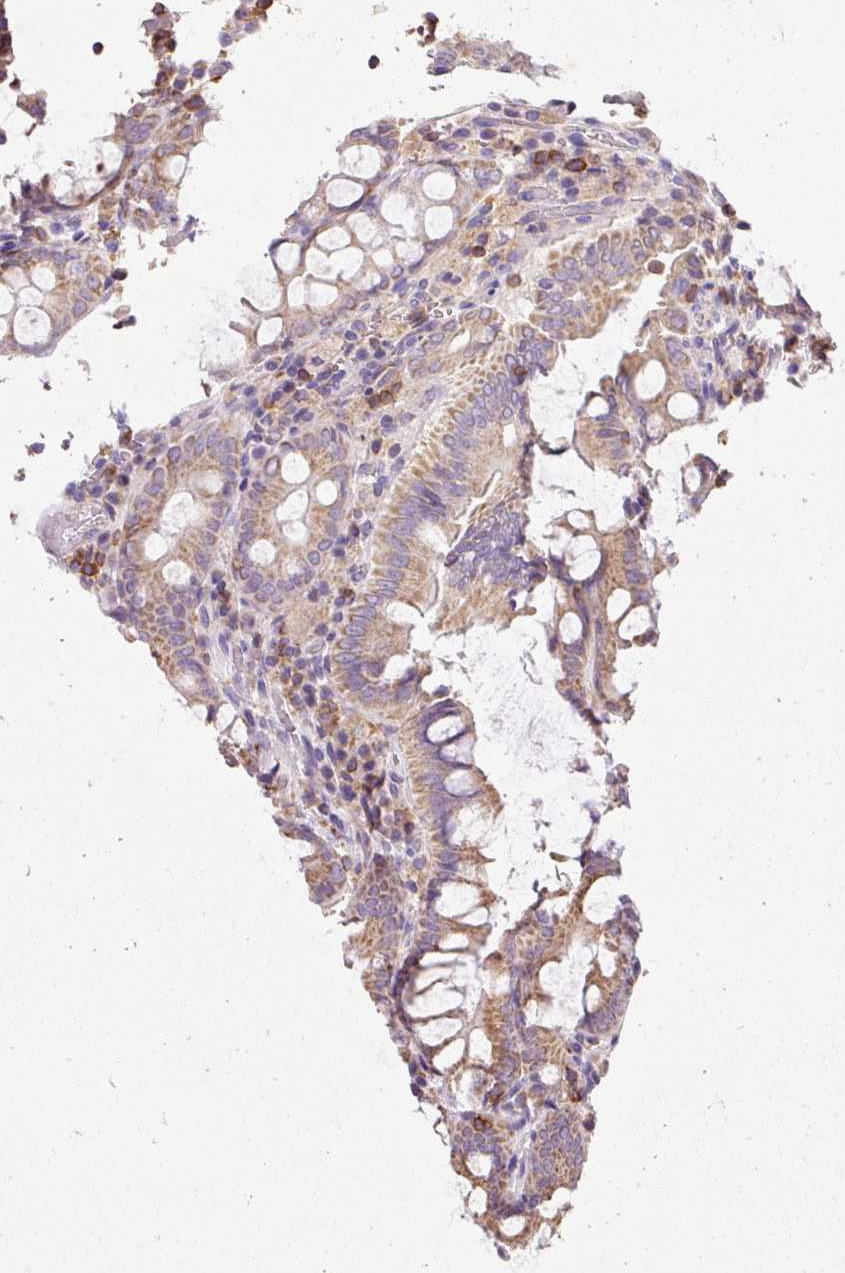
{"staining": {"intensity": "moderate", "quantity": ">75%", "location": "cytoplasmic/membranous"}, "tissue": "colorectal cancer", "cell_type": "Tumor cells", "image_type": "cancer", "snomed": [{"axis": "morphology", "description": "Adenocarcinoma, NOS"}, {"axis": "topography", "description": "Colon"}], "caption": "Immunohistochemistry histopathology image of neoplastic tissue: human adenocarcinoma (colorectal) stained using immunohistochemistry (IHC) reveals medium levels of moderate protein expression localized specifically in the cytoplasmic/membranous of tumor cells, appearing as a cytoplasmic/membranous brown color.", "gene": "IMMT", "patient": {"sex": "female", "age": 43}}